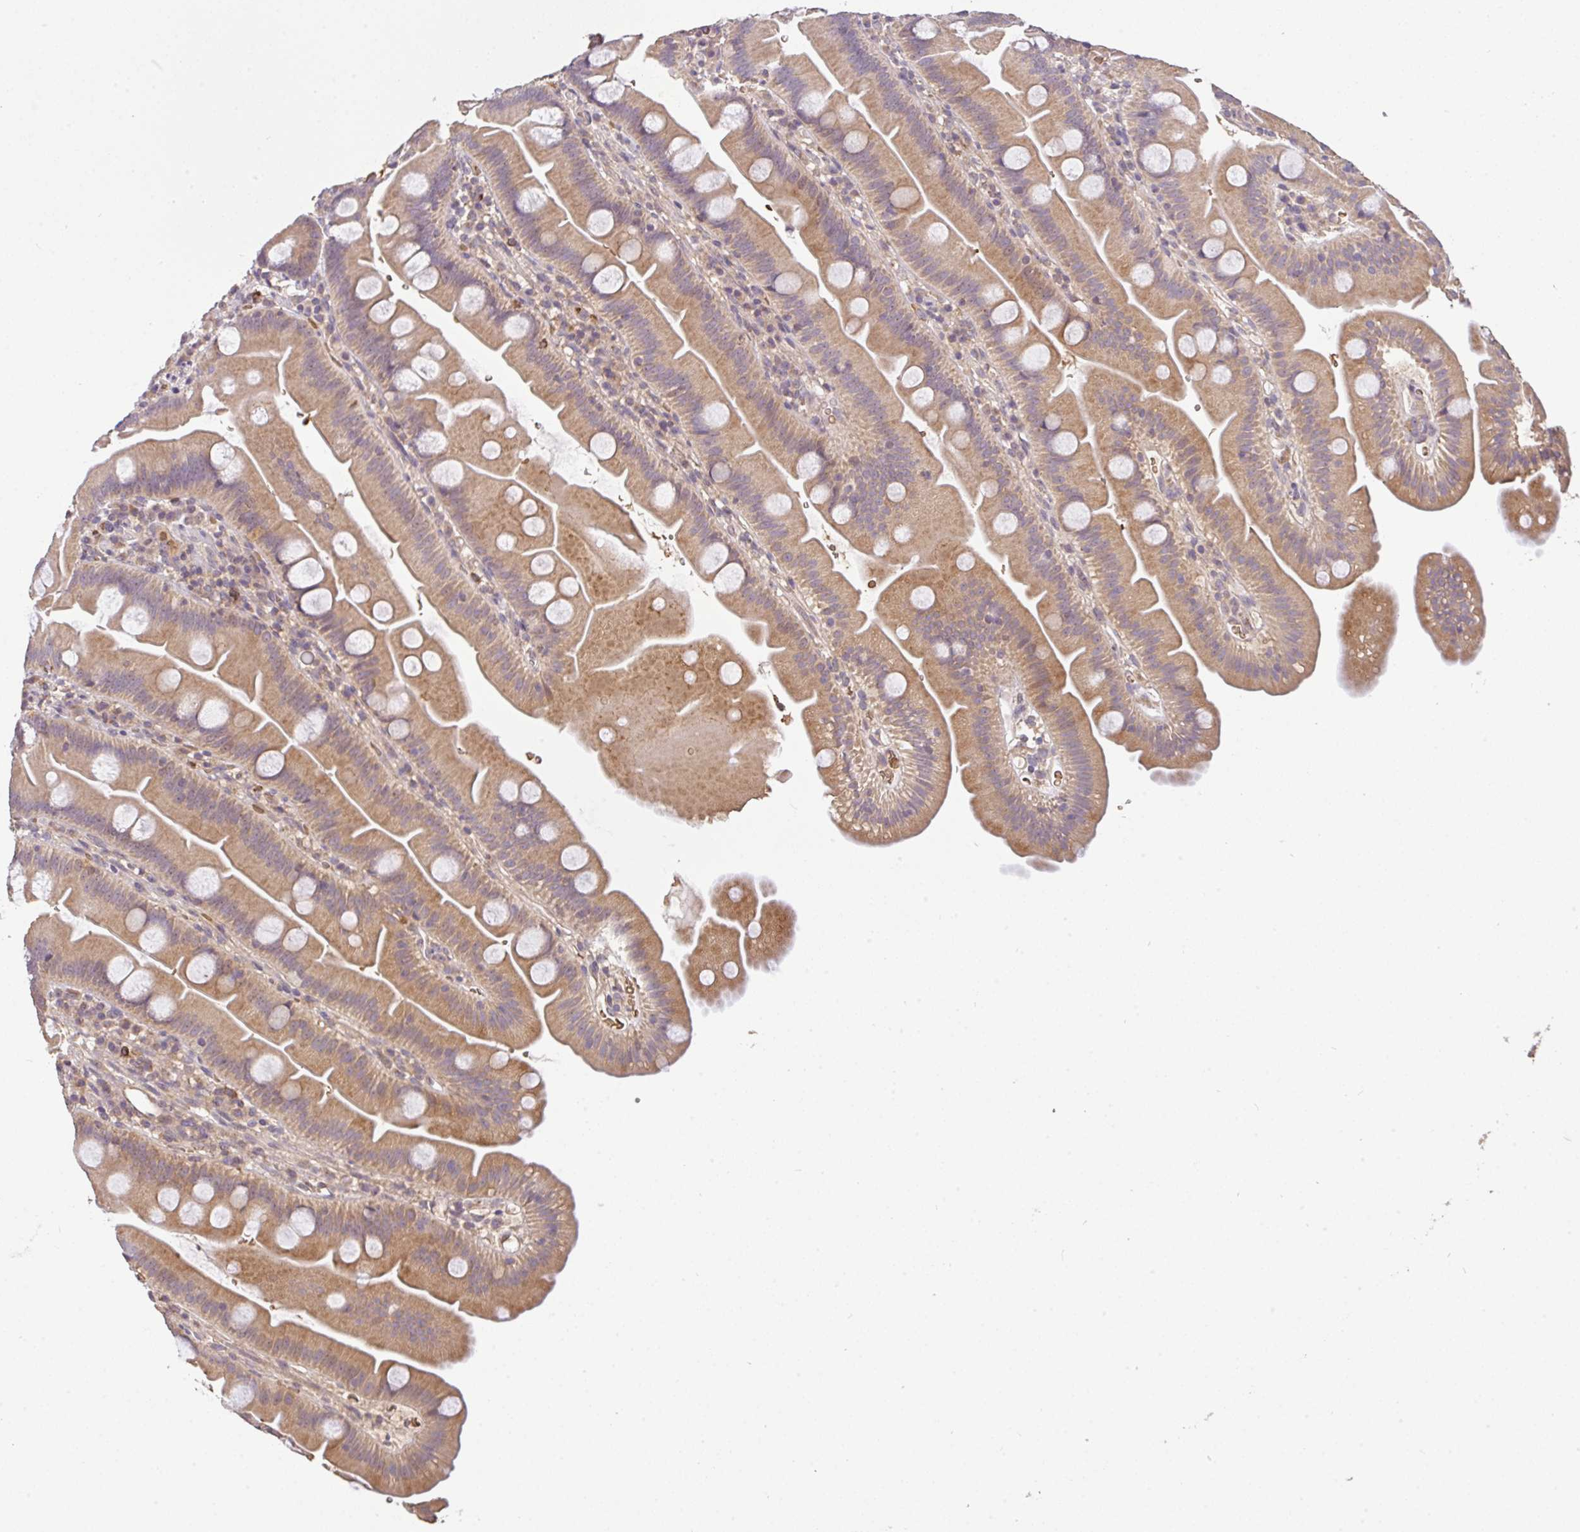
{"staining": {"intensity": "moderate", "quantity": "25%-75%", "location": "cytoplasmic/membranous"}, "tissue": "small intestine", "cell_type": "Glandular cells", "image_type": "normal", "snomed": [{"axis": "morphology", "description": "Normal tissue, NOS"}, {"axis": "topography", "description": "Small intestine"}], "caption": "Small intestine stained for a protein demonstrates moderate cytoplasmic/membranous positivity in glandular cells. (DAB (3,3'-diaminobenzidine) = brown stain, brightfield microscopy at high magnification).", "gene": "C1QTNF9B", "patient": {"sex": "female", "age": 68}}